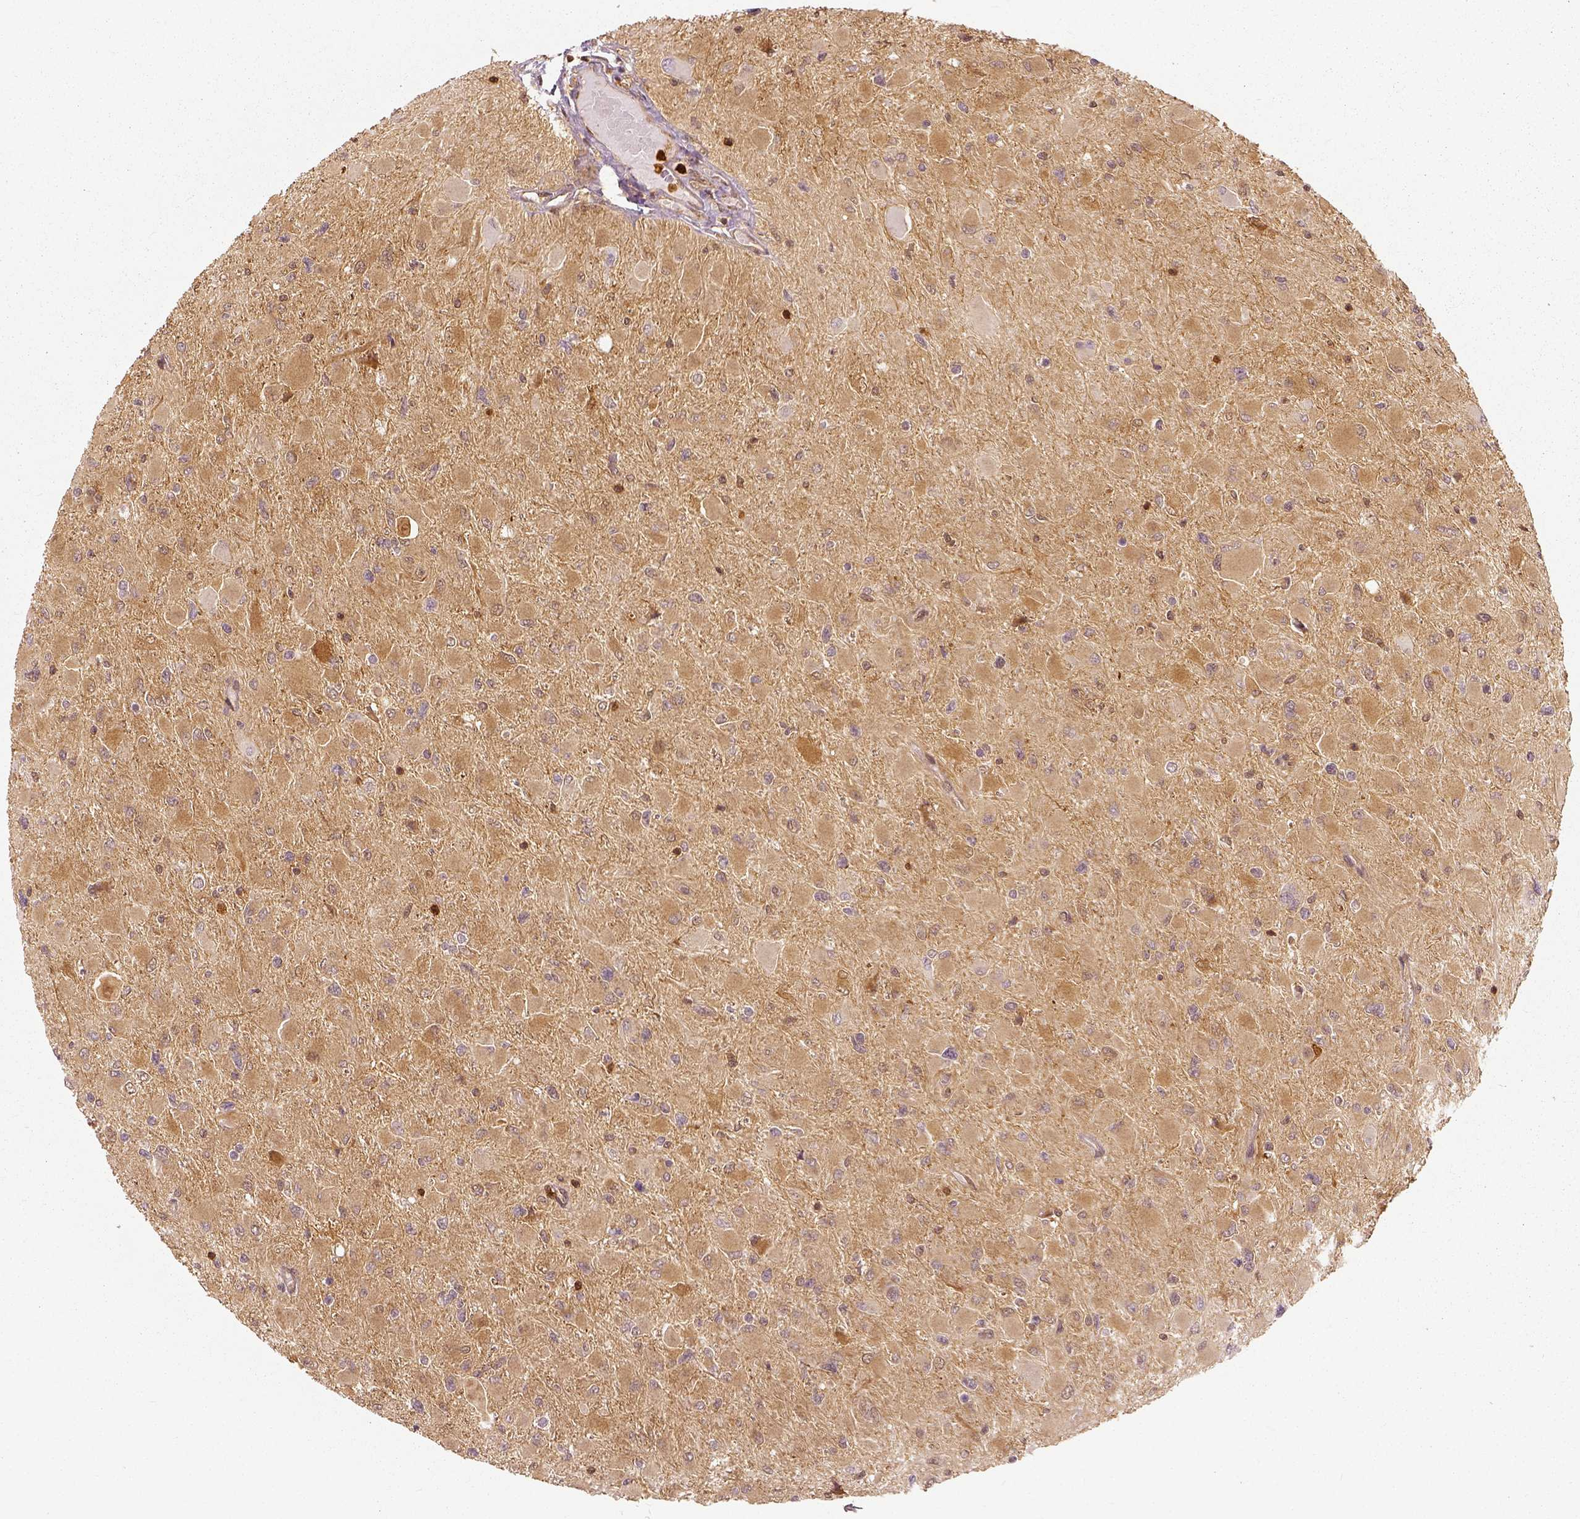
{"staining": {"intensity": "moderate", "quantity": ">75%", "location": "cytoplasmic/membranous"}, "tissue": "glioma", "cell_type": "Tumor cells", "image_type": "cancer", "snomed": [{"axis": "morphology", "description": "Glioma, malignant, High grade"}, {"axis": "topography", "description": "Cerebral cortex"}], "caption": "Protein staining by immunohistochemistry reveals moderate cytoplasmic/membranous expression in about >75% of tumor cells in glioma.", "gene": "GPI", "patient": {"sex": "female", "age": 36}}